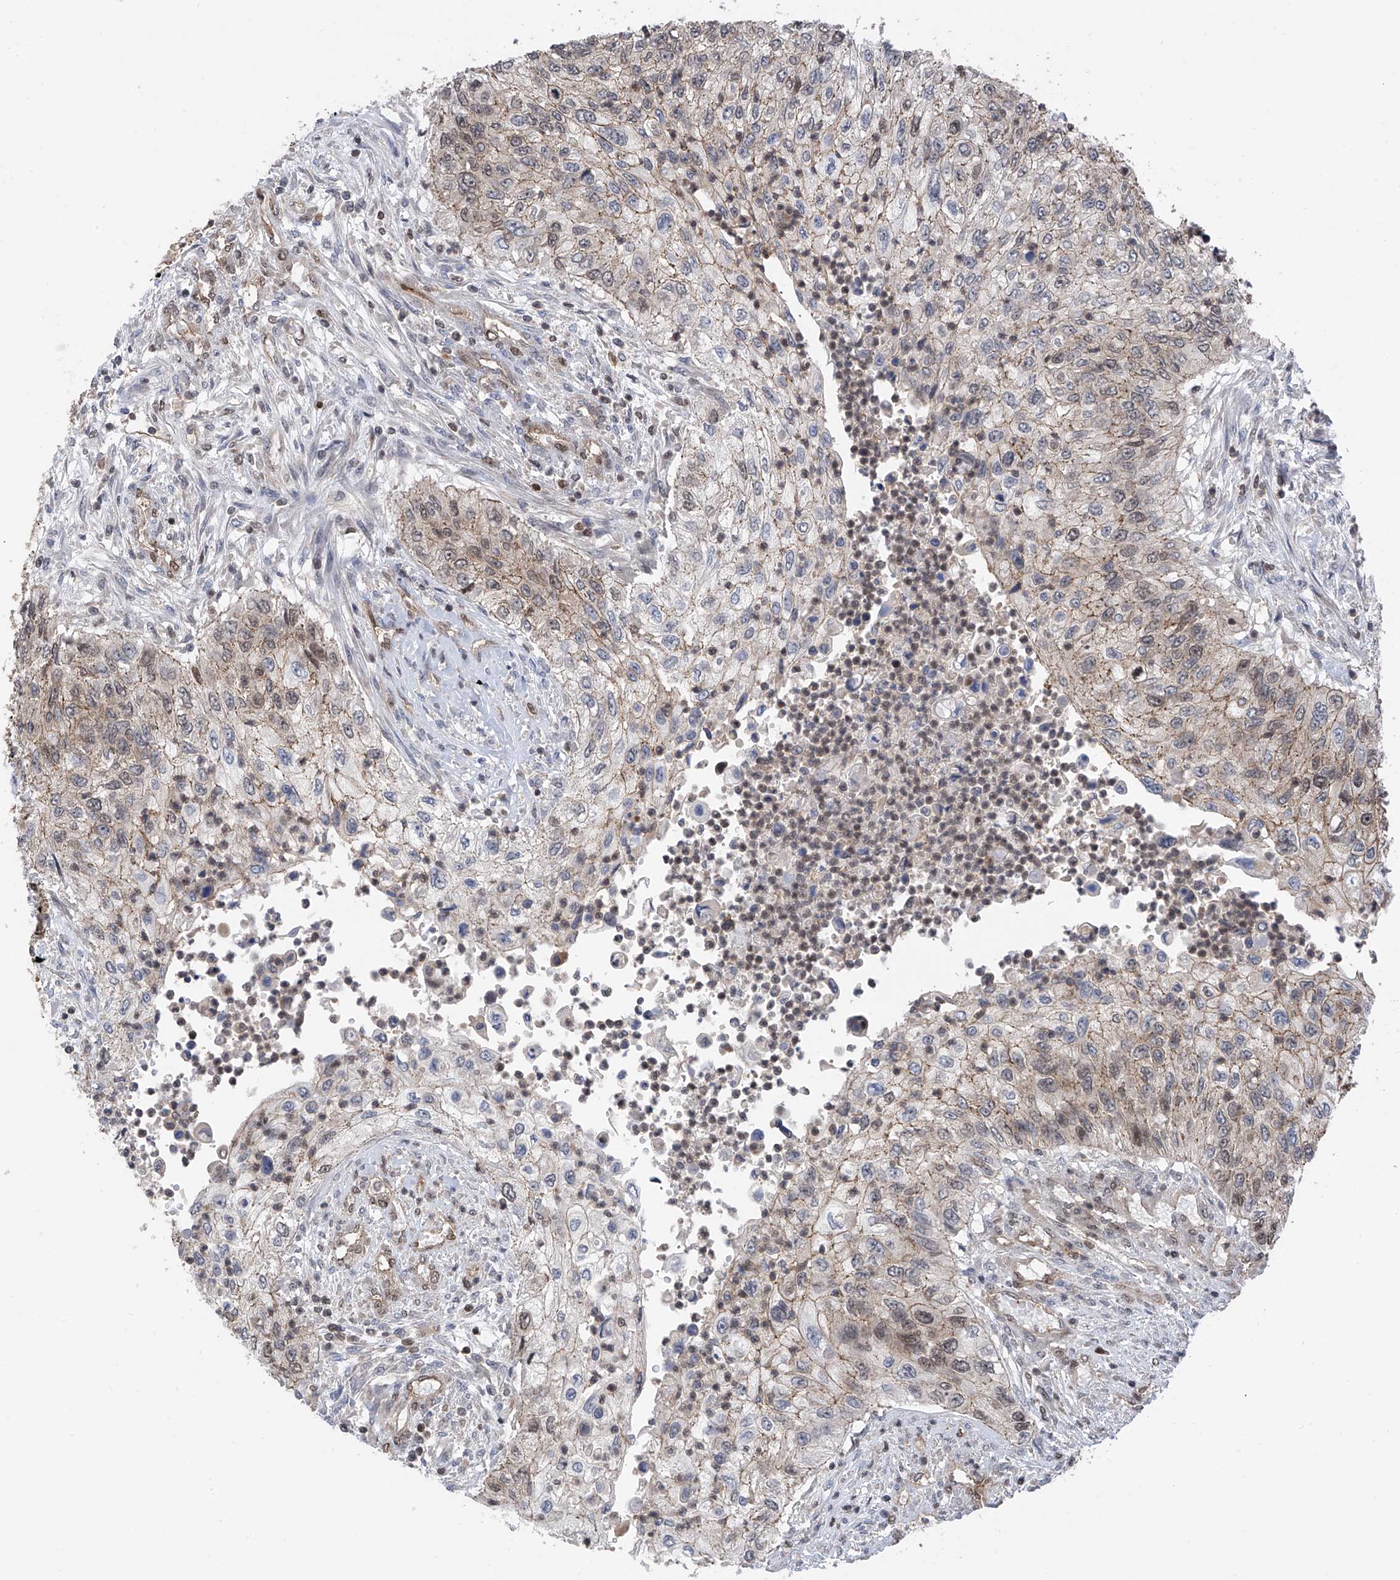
{"staining": {"intensity": "weak", "quantity": "<25%", "location": "nuclear"}, "tissue": "urothelial cancer", "cell_type": "Tumor cells", "image_type": "cancer", "snomed": [{"axis": "morphology", "description": "Urothelial carcinoma, High grade"}, {"axis": "topography", "description": "Urinary bladder"}], "caption": "Immunohistochemical staining of human urothelial cancer demonstrates no significant staining in tumor cells. (IHC, brightfield microscopy, high magnification).", "gene": "DNAJC9", "patient": {"sex": "female", "age": 60}}